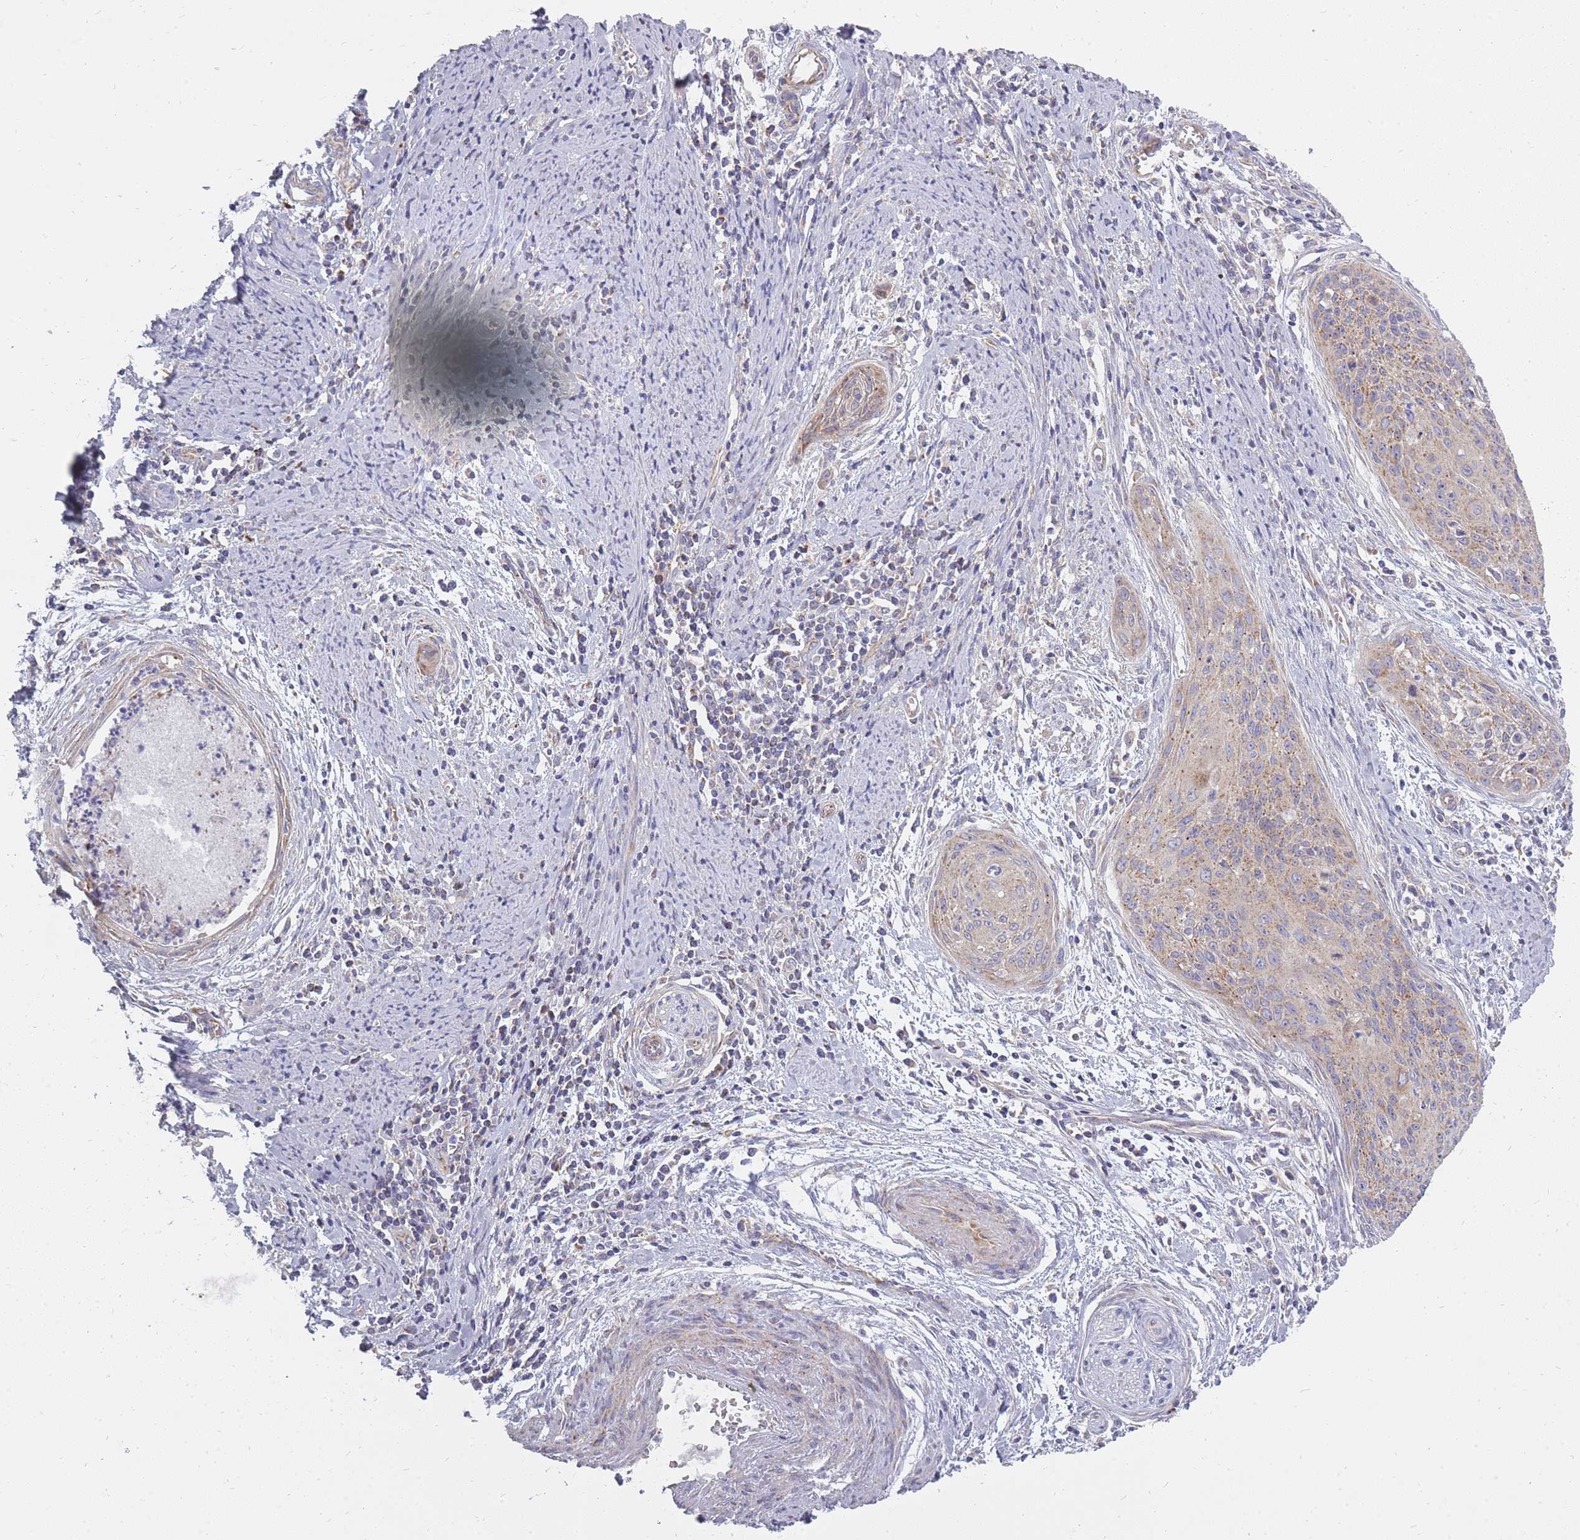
{"staining": {"intensity": "weak", "quantity": "25%-75%", "location": "cytoplasmic/membranous"}, "tissue": "cervical cancer", "cell_type": "Tumor cells", "image_type": "cancer", "snomed": [{"axis": "morphology", "description": "Squamous cell carcinoma, NOS"}, {"axis": "topography", "description": "Cervix"}], "caption": "The photomicrograph demonstrates staining of squamous cell carcinoma (cervical), revealing weak cytoplasmic/membranous protein staining (brown color) within tumor cells.", "gene": "ALKBH4", "patient": {"sex": "female", "age": 55}}